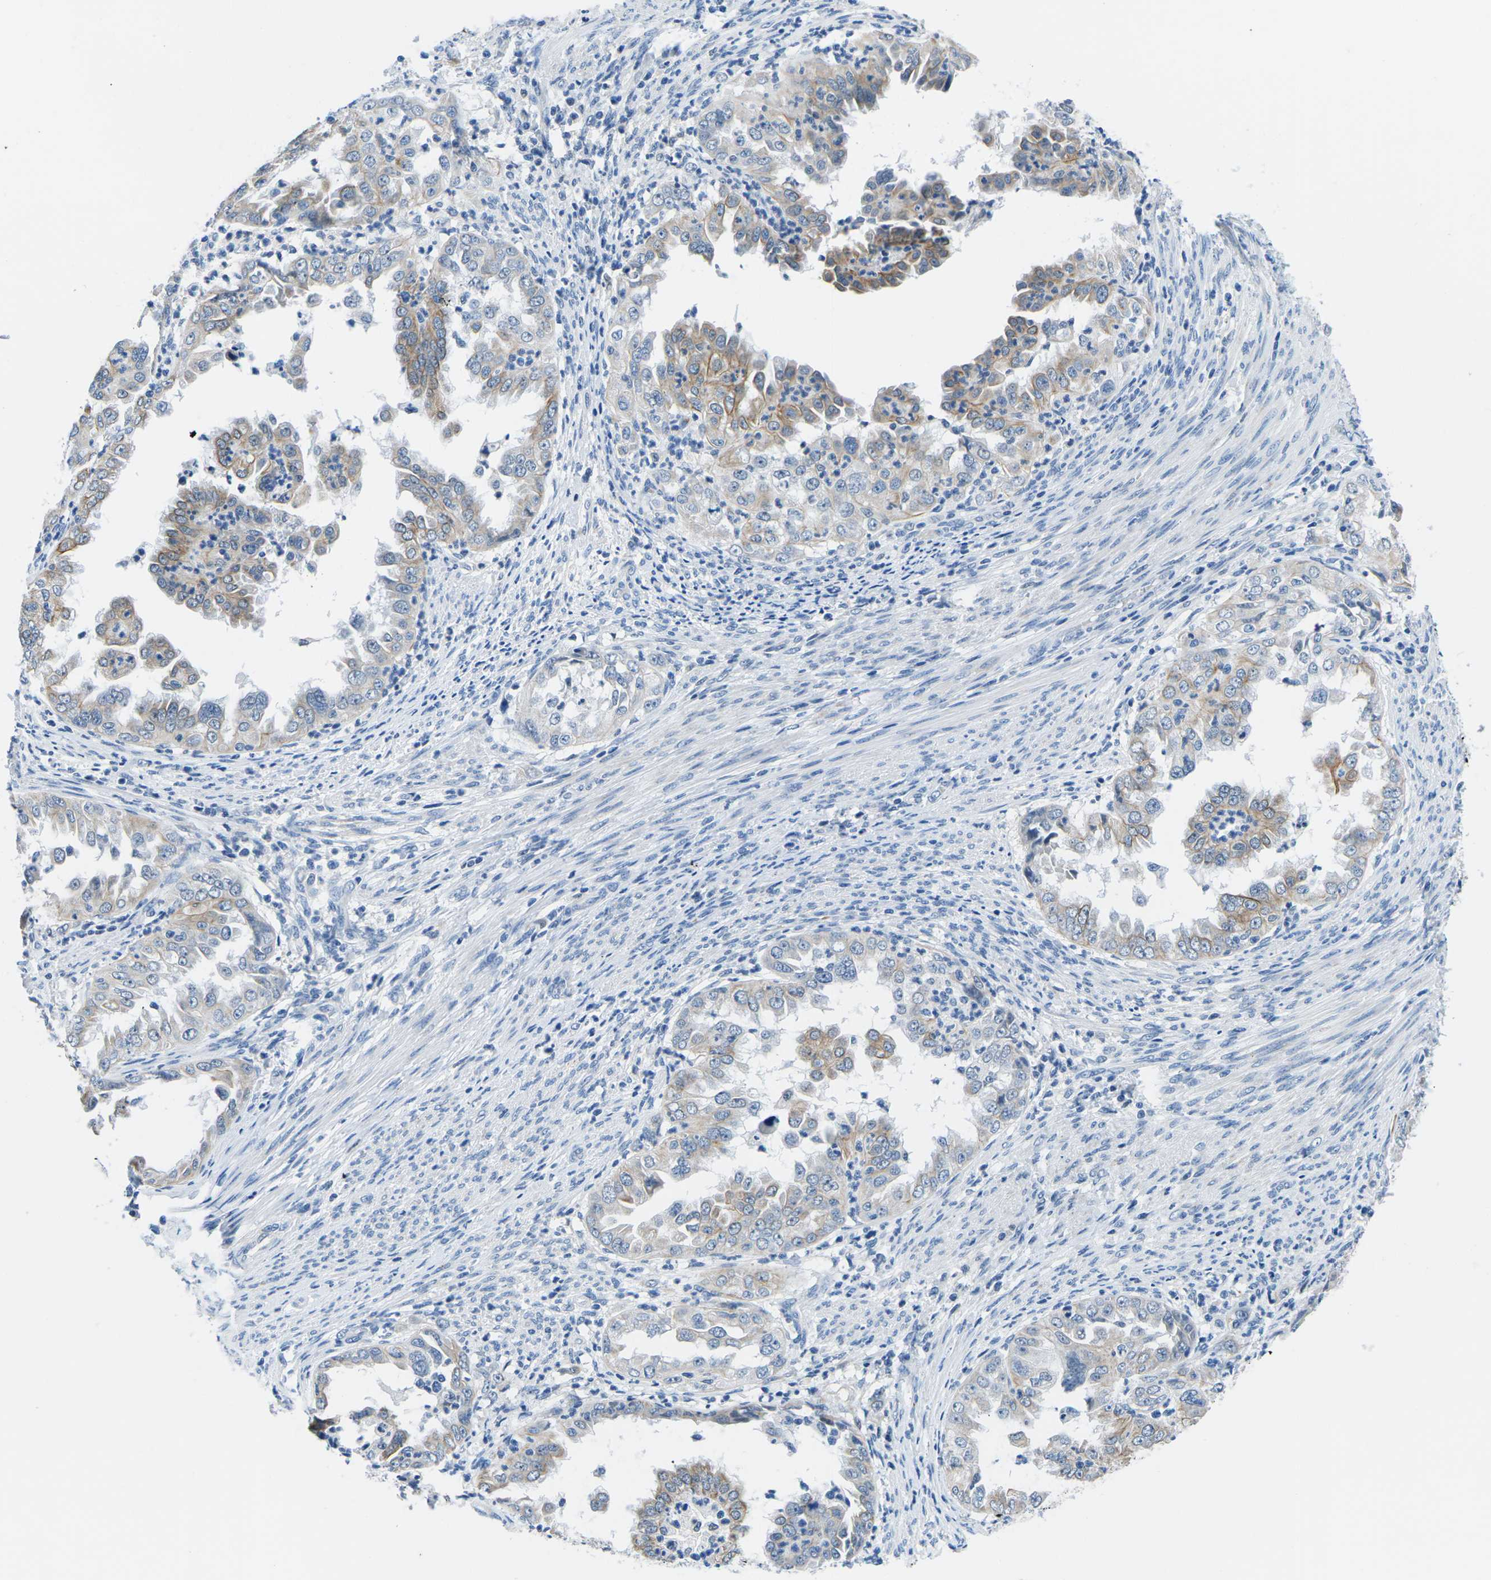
{"staining": {"intensity": "moderate", "quantity": "25%-75%", "location": "cytoplasmic/membranous"}, "tissue": "endometrial cancer", "cell_type": "Tumor cells", "image_type": "cancer", "snomed": [{"axis": "morphology", "description": "Adenocarcinoma, NOS"}, {"axis": "topography", "description": "Endometrium"}], "caption": "Moderate cytoplasmic/membranous staining for a protein is identified in approximately 25%-75% of tumor cells of endometrial cancer (adenocarcinoma) using immunohistochemistry.", "gene": "TM6SF1", "patient": {"sex": "female", "age": 85}}